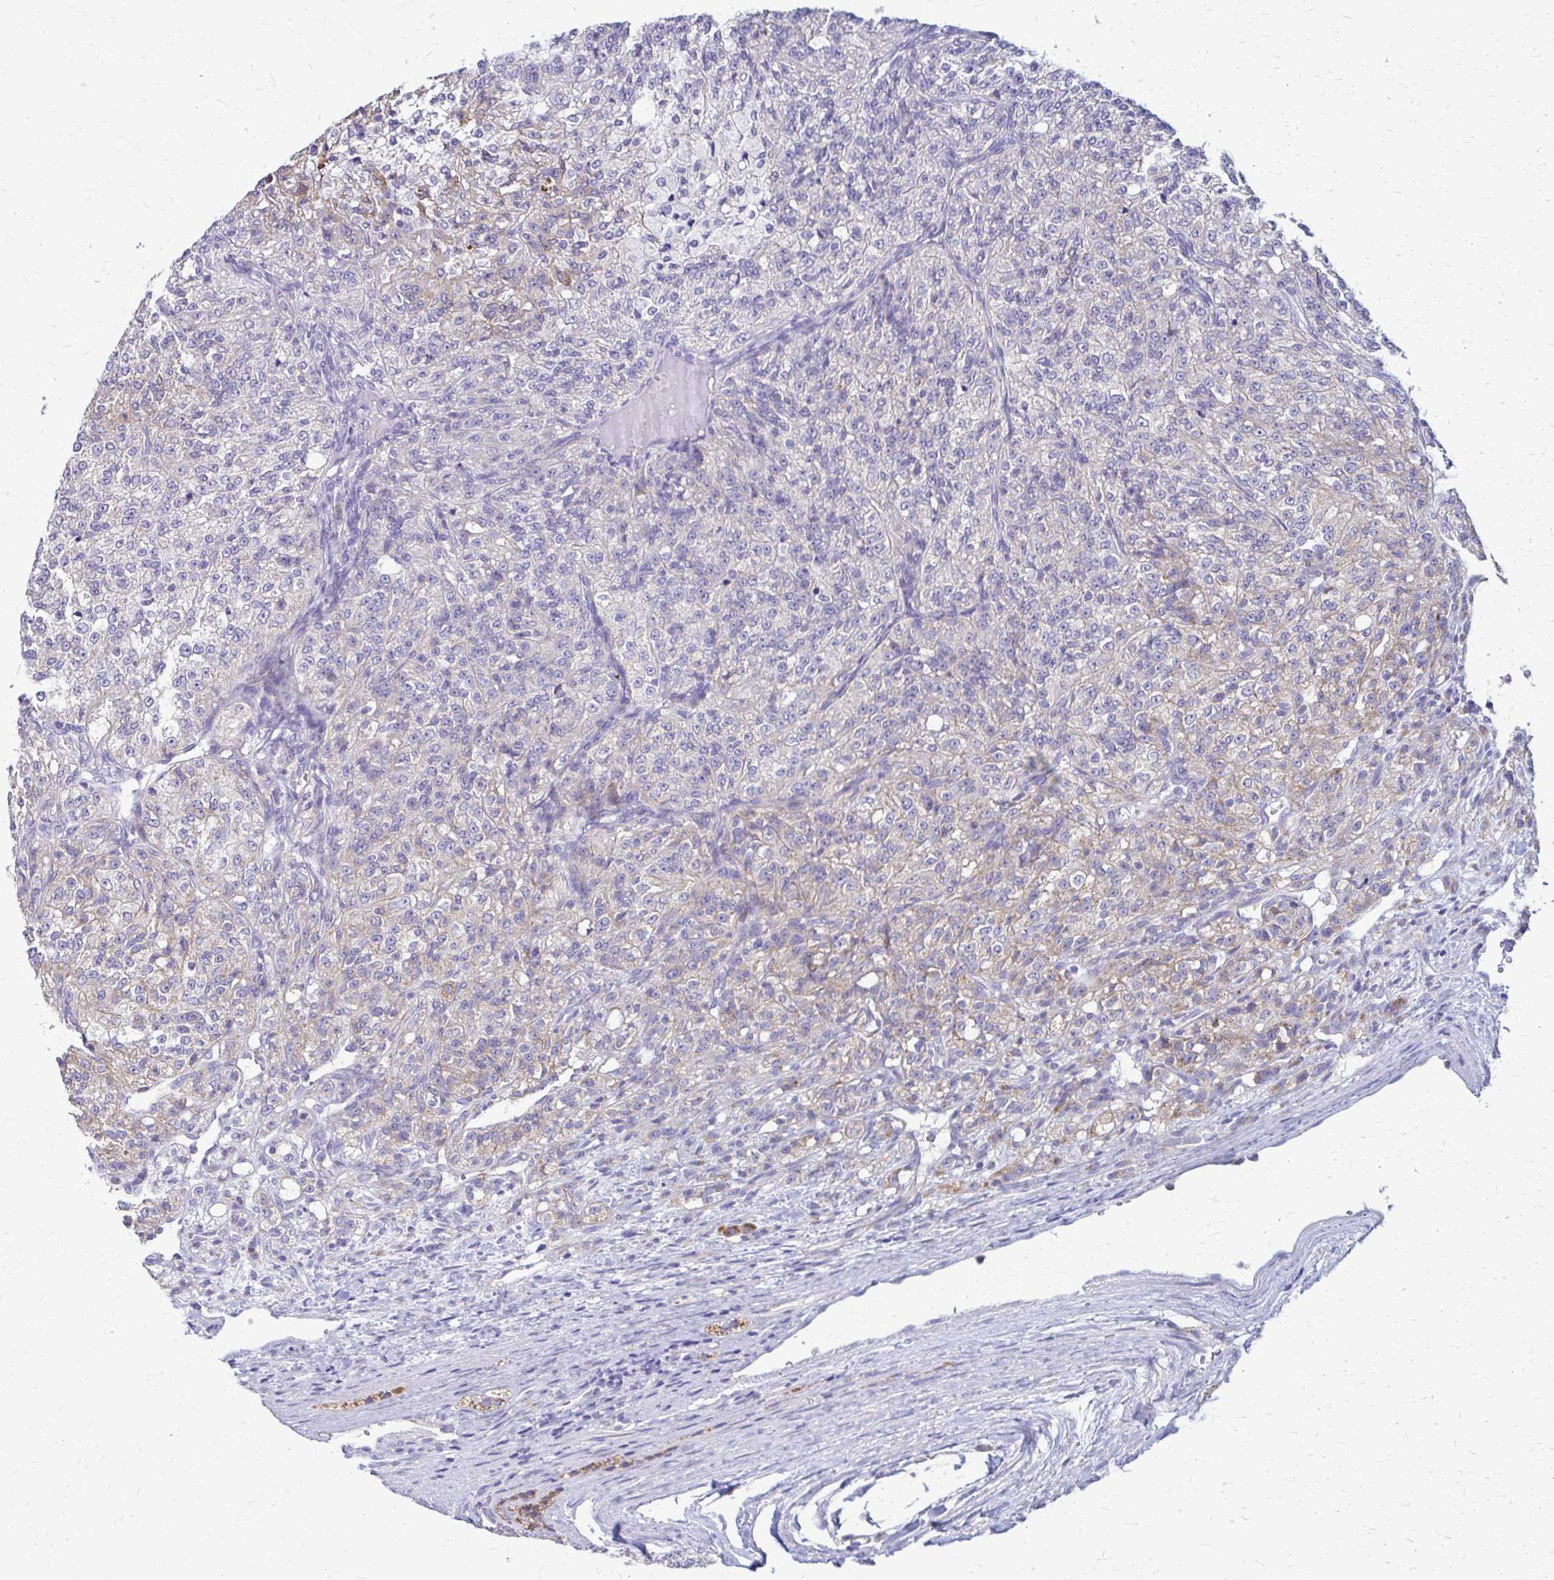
{"staining": {"intensity": "negative", "quantity": "none", "location": "none"}, "tissue": "renal cancer", "cell_type": "Tumor cells", "image_type": "cancer", "snomed": [{"axis": "morphology", "description": "Adenocarcinoma, NOS"}, {"axis": "topography", "description": "Kidney"}], "caption": "Micrograph shows no significant protein expression in tumor cells of renal adenocarcinoma.", "gene": "SAMD13", "patient": {"sex": "female", "age": 63}}